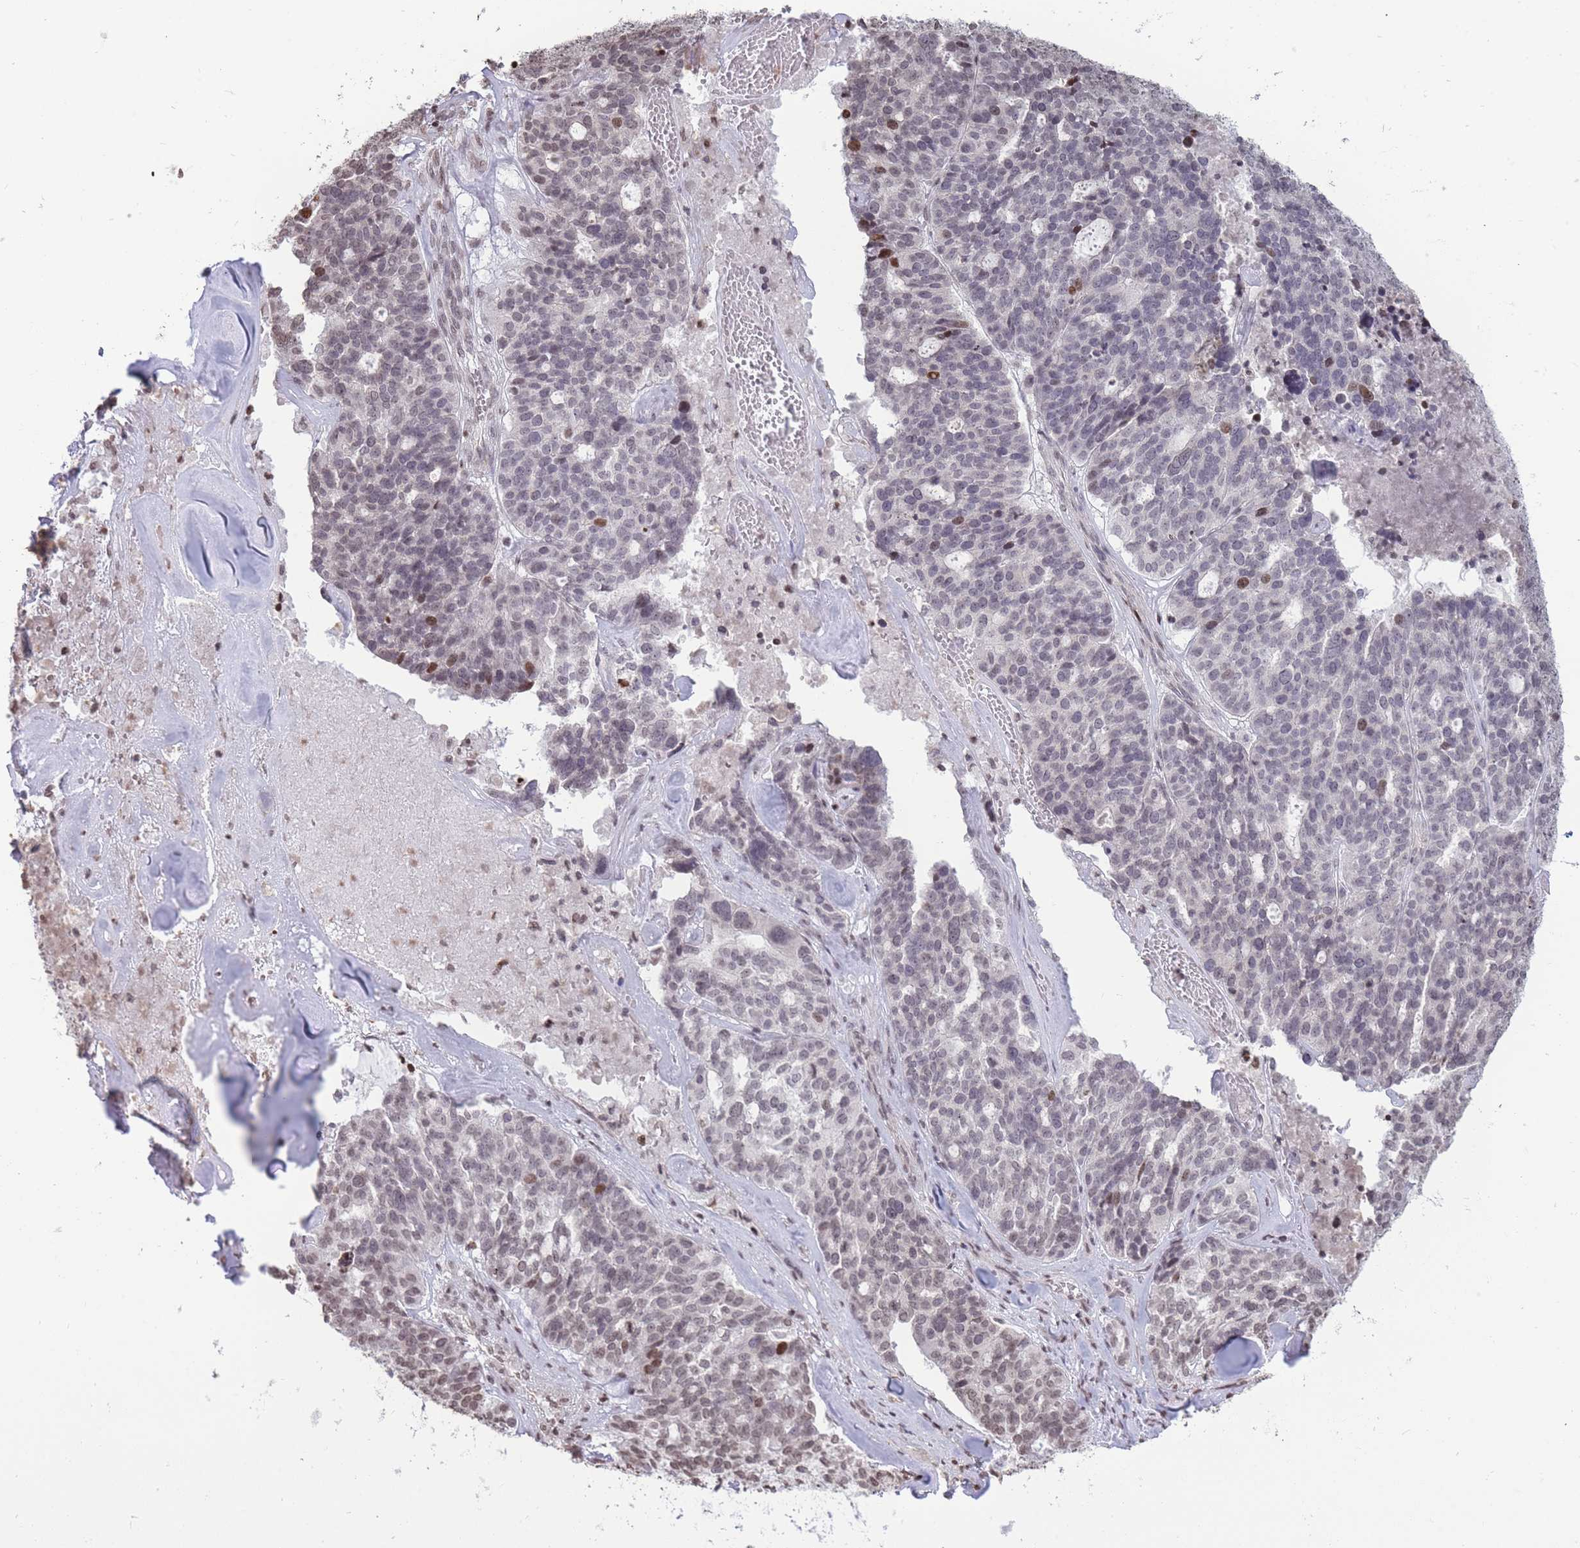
{"staining": {"intensity": "negative", "quantity": "none", "location": "none"}, "tissue": "ovarian cancer", "cell_type": "Tumor cells", "image_type": "cancer", "snomed": [{"axis": "morphology", "description": "Cystadenocarcinoma, serous, NOS"}, {"axis": "topography", "description": "Ovary"}], "caption": "Immunohistochemistry histopathology image of ovarian serous cystadenocarcinoma stained for a protein (brown), which exhibits no staining in tumor cells.", "gene": "SHISAL1", "patient": {"sex": "female", "age": 59}}